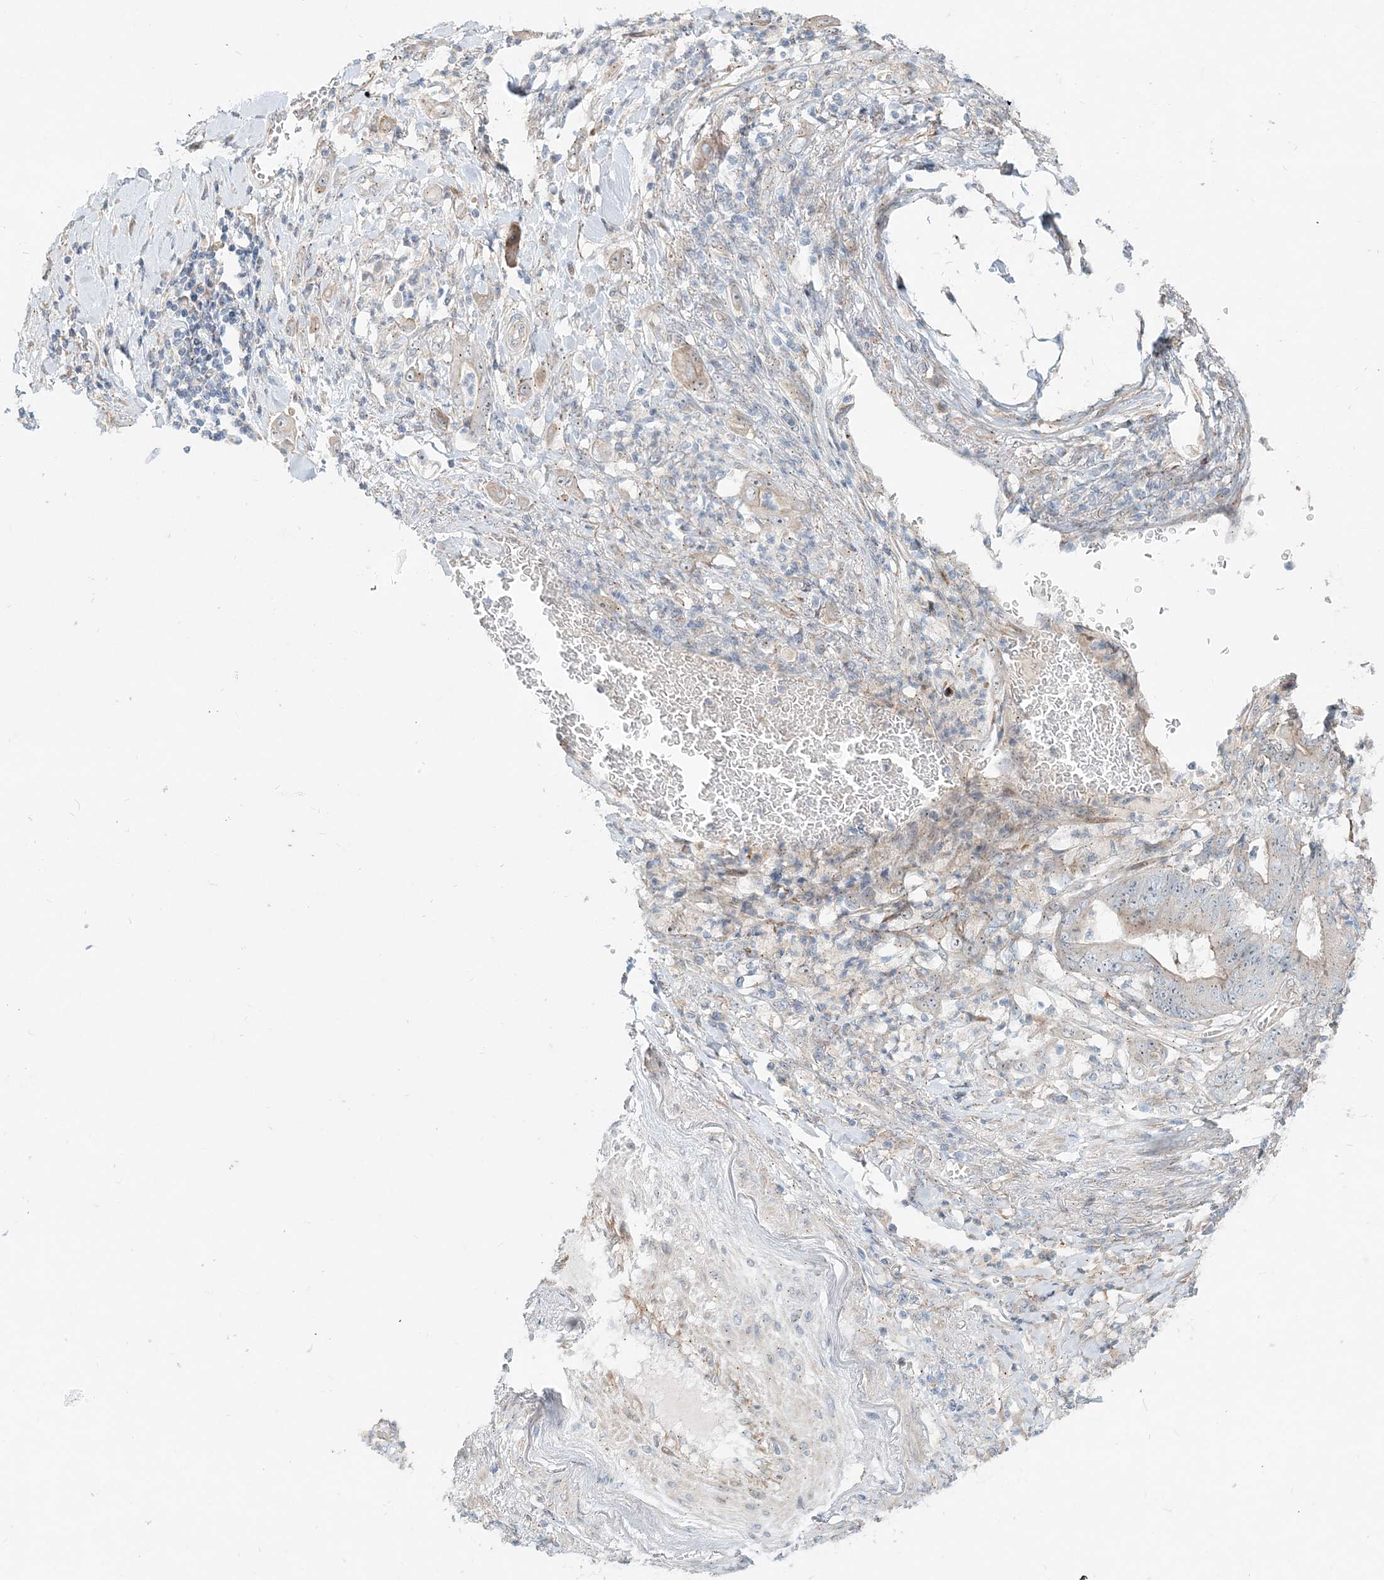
{"staining": {"intensity": "negative", "quantity": "none", "location": "none"}, "tissue": "stomach cancer", "cell_type": "Tumor cells", "image_type": "cancer", "snomed": [{"axis": "morphology", "description": "Adenocarcinoma, NOS"}, {"axis": "topography", "description": "Stomach"}], "caption": "Immunohistochemistry histopathology image of neoplastic tissue: stomach adenocarcinoma stained with DAB demonstrates no significant protein expression in tumor cells.", "gene": "CXXC5", "patient": {"sex": "female", "age": 73}}